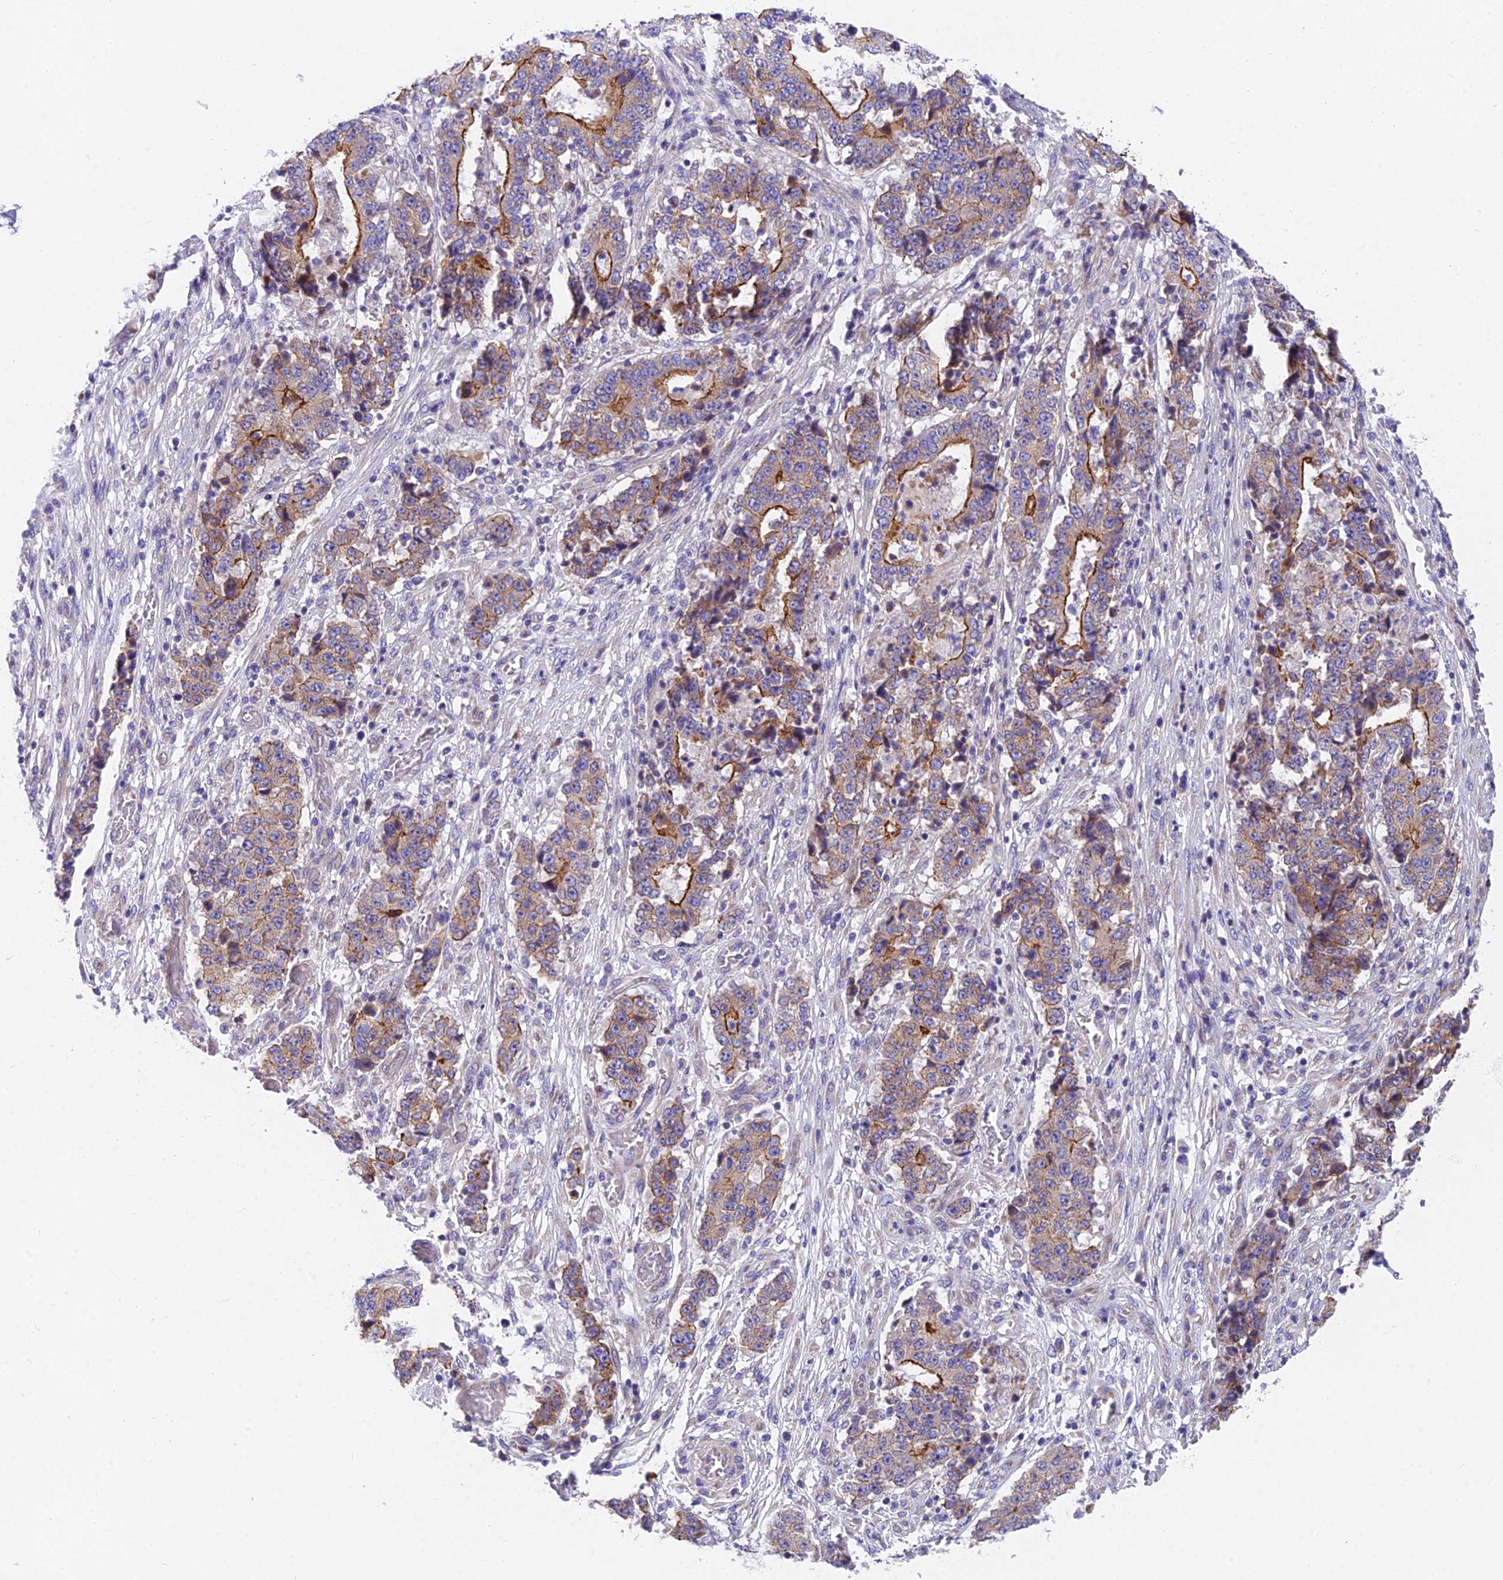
{"staining": {"intensity": "strong", "quantity": "25%-75%", "location": "cytoplasmic/membranous"}, "tissue": "stomach cancer", "cell_type": "Tumor cells", "image_type": "cancer", "snomed": [{"axis": "morphology", "description": "Adenocarcinoma, NOS"}, {"axis": "topography", "description": "Stomach"}], "caption": "Protein staining of stomach cancer (adenocarcinoma) tissue exhibits strong cytoplasmic/membranous expression in about 25%-75% of tumor cells. The staining is performed using DAB (3,3'-diaminobenzidine) brown chromogen to label protein expression. The nuclei are counter-stained blue using hematoxylin.", "gene": "MVB12A", "patient": {"sex": "male", "age": 59}}